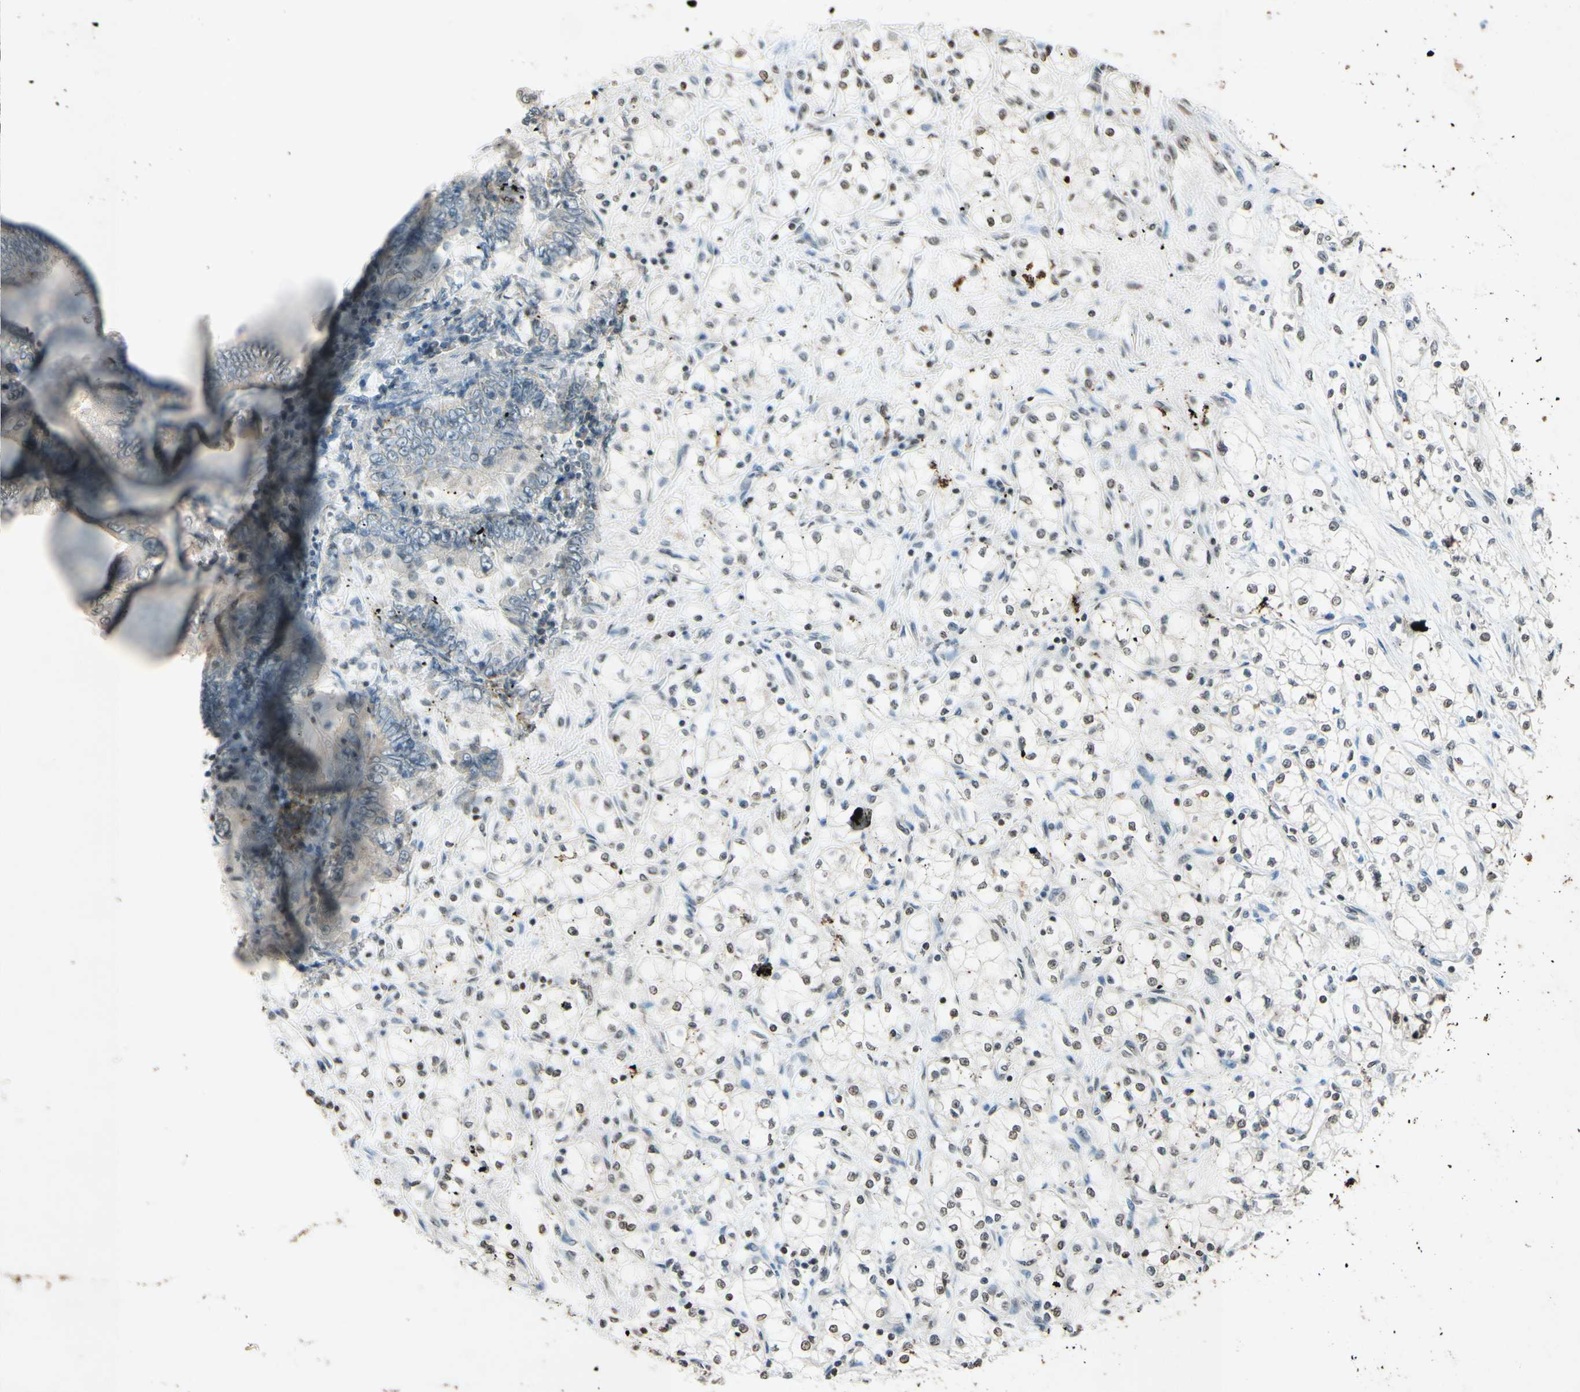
{"staining": {"intensity": "weak", "quantity": ">75%", "location": "cytoplasmic/membranous"}, "tissue": "pancreatic cancer", "cell_type": "Tumor cells", "image_type": "cancer", "snomed": [{"axis": "morphology", "description": "Normal tissue, NOS"}, {"axis": "topography", "description": "Lymph node"}], "caption": "Immunohistochemistry (IHC) (DAB (3,3'-diaminobenzidine)) staining of pancreatic cancer exhibits weak cytoplasmic/membranous protein positivity in about >75% of tumor cells.", "gene": "CLDN11", "patient": {"sex": "male", "age": 50}}